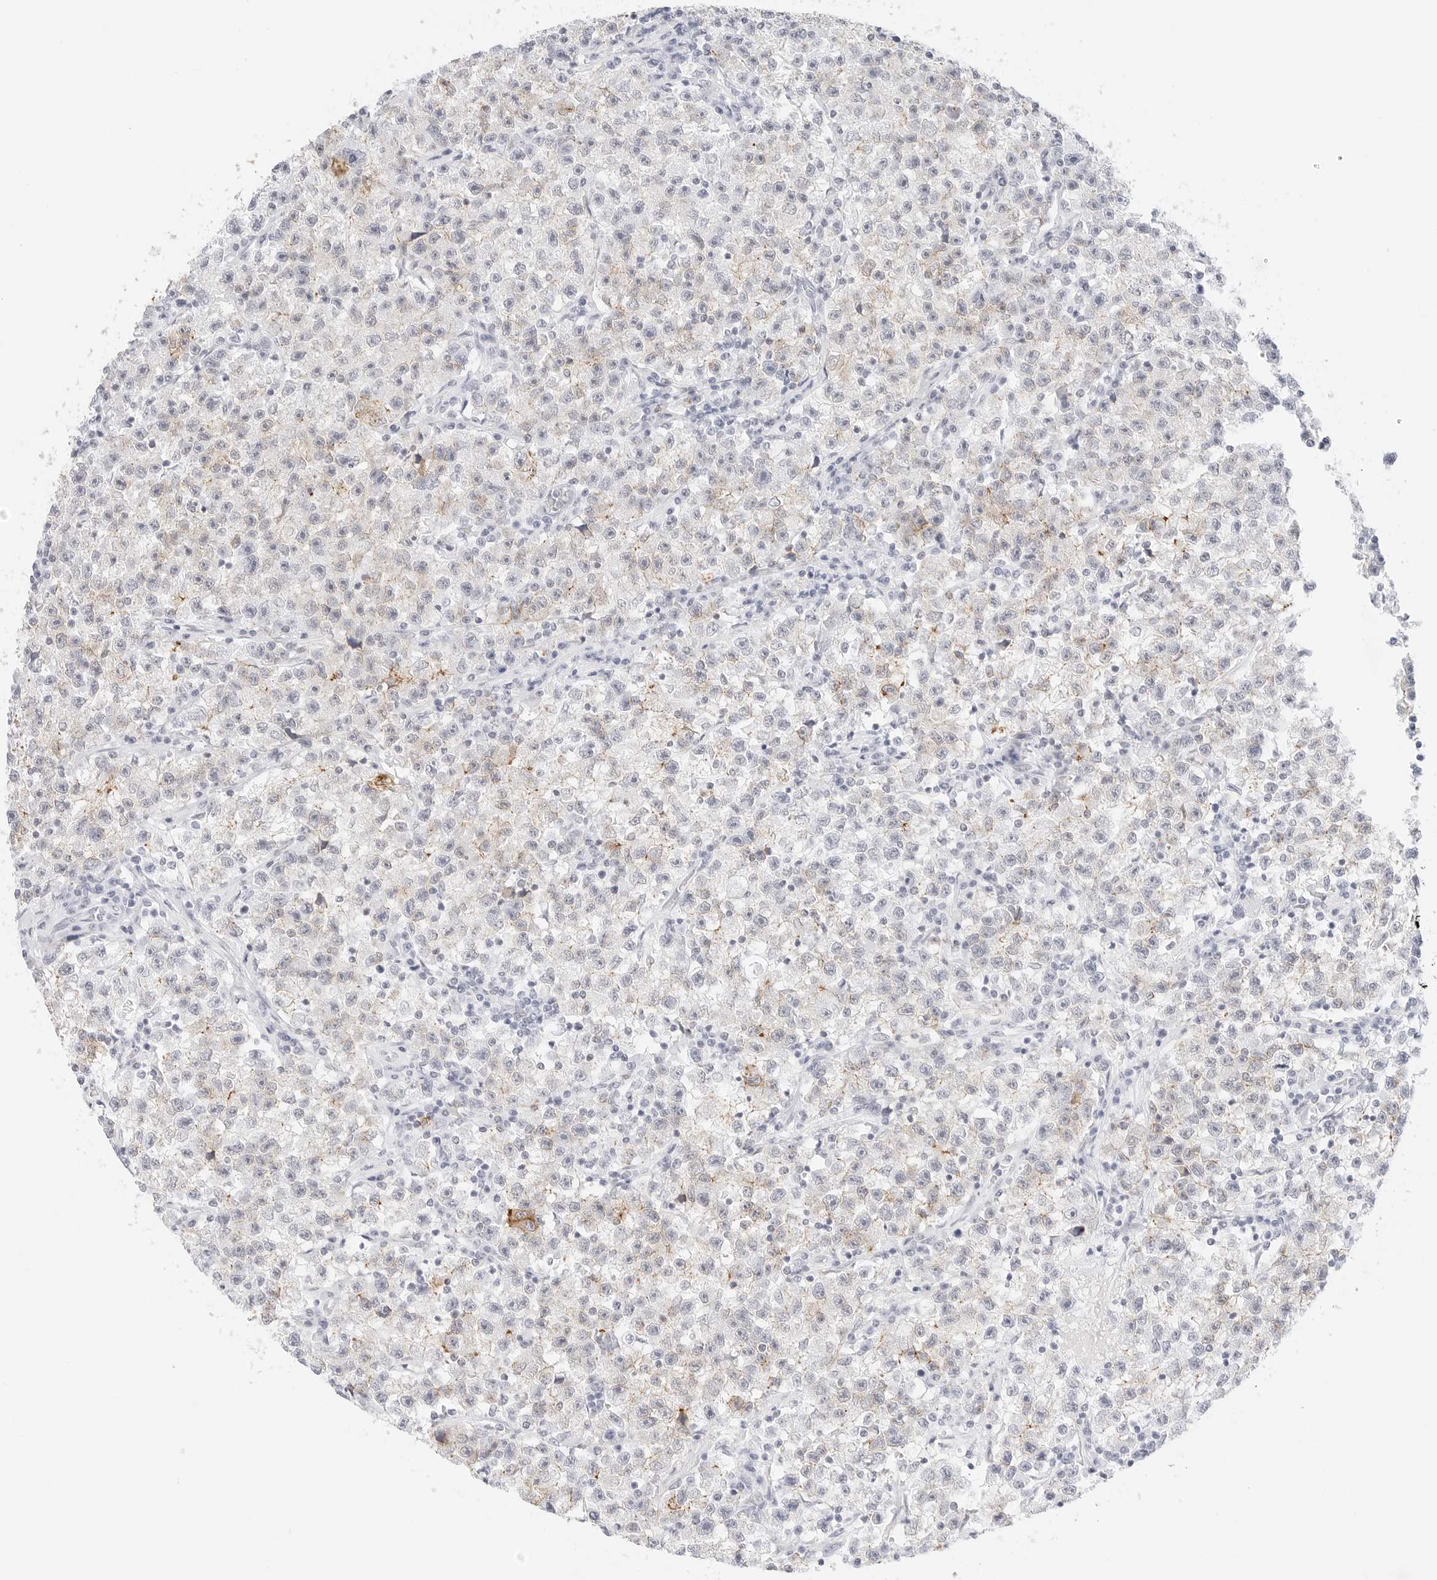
{"staining": {"intensity": "weak", "quantity": "<25%", "location": "cytoplasmic/membranous"}, "tissue": "testis cancer", "cell_type": "Tumor cells", "image_type": "cancer", "snomed": [{"axis": "morphology", "description": "Seminoma, NOS"}, {"axis": "topography", "description": "Testis"}], "caption": "DAB immunohistochemical staining of testis cancer (seminoma) shows no significant staining in tumor cells.", "gene": "CDH1", "patient": {"sex": "male", "age": 22}}